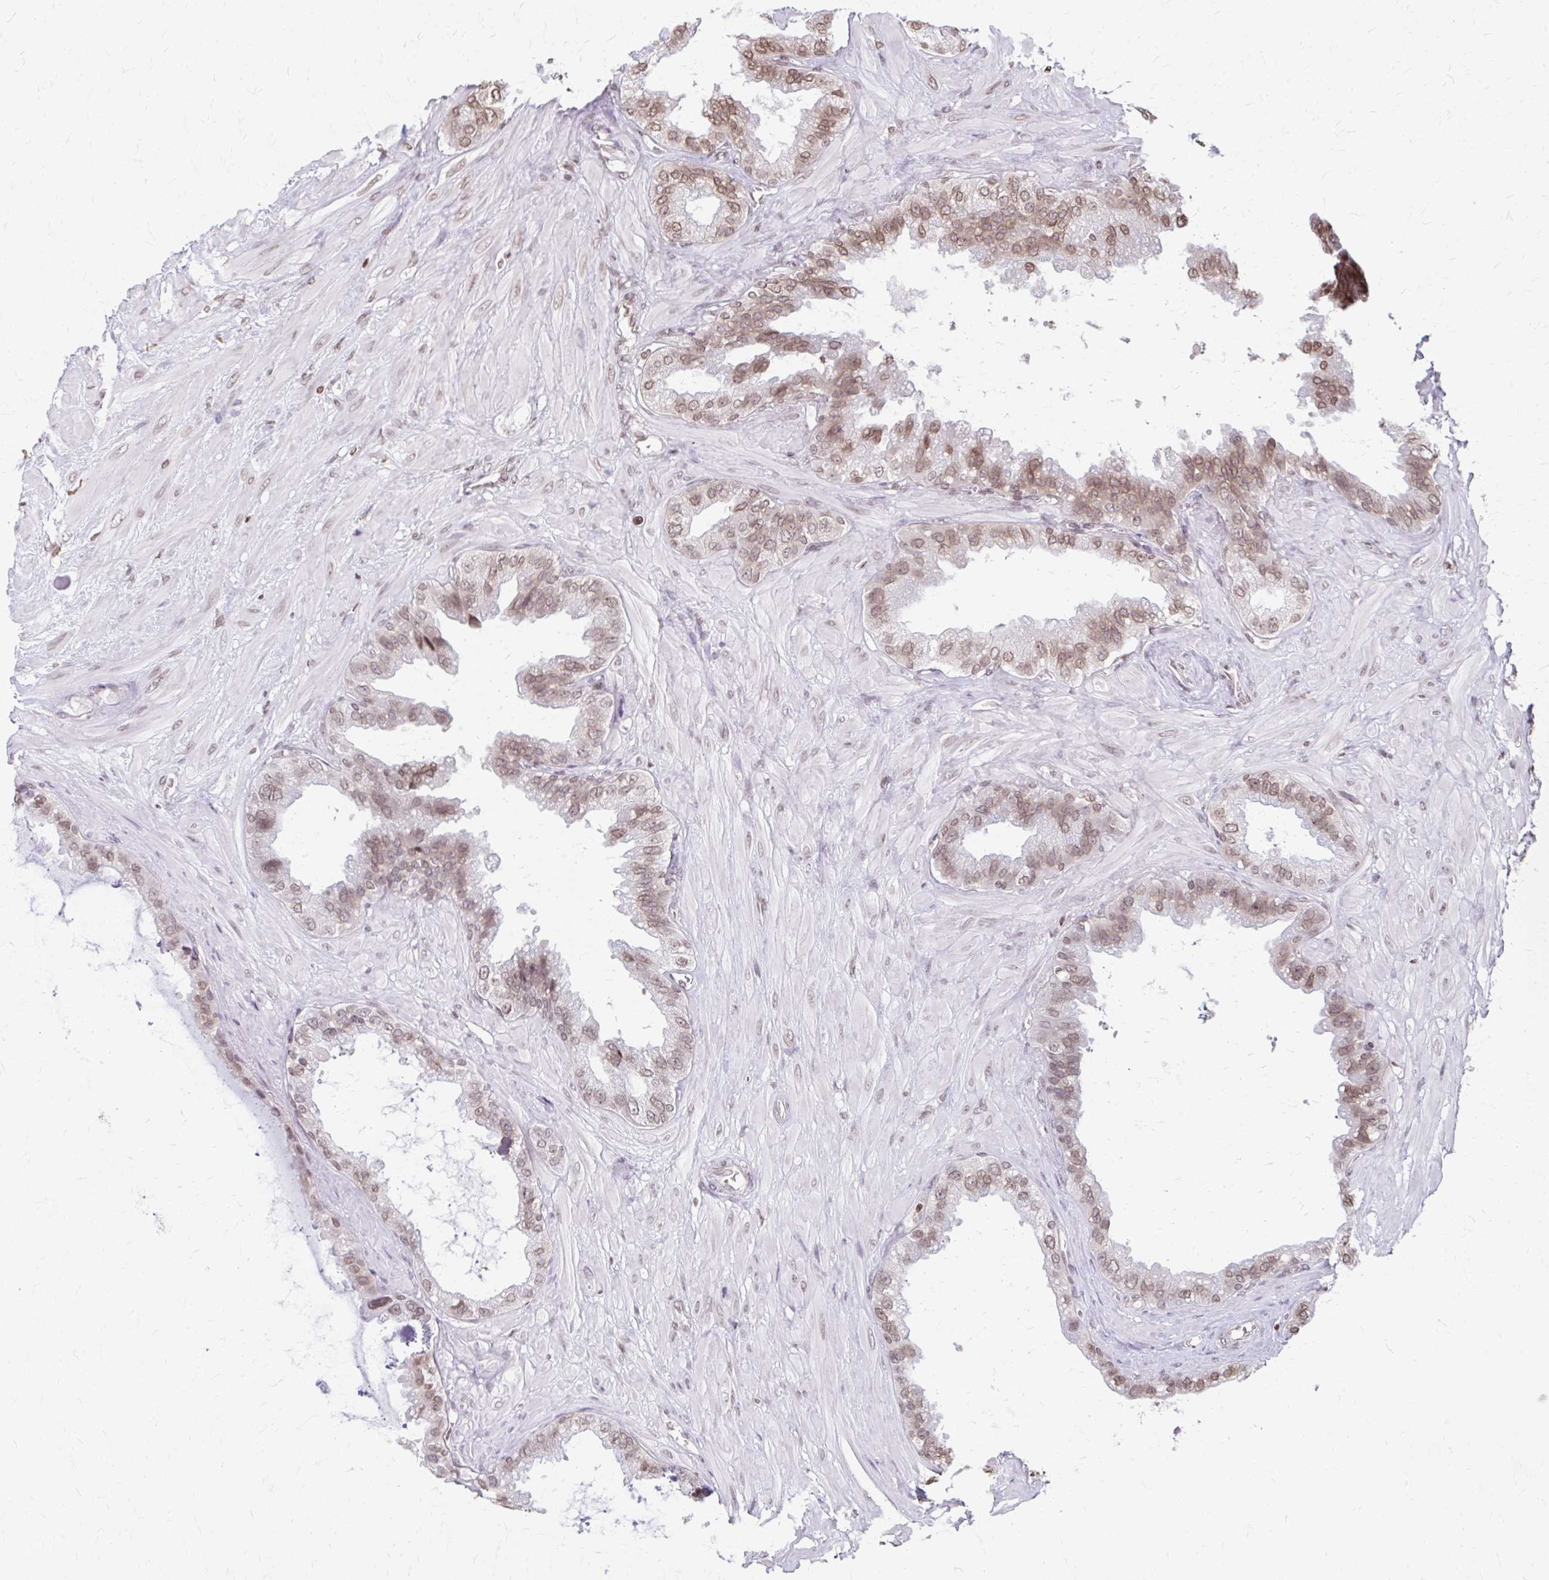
{"staining": {"intensity": "moderate", "quantity": ">75%", "location": "nuclear"}, "tissue": "seminal vesicle", "cell_type": "Glandular cells", "image_type": "normal", "snomed": [{"axis": "morphology", "description": "Normal tissue, NOS"}, {"axis": "topography", "description": "Seminal veicle"}, {"axis": "topography", "description": "Peripheral nerve tissue"}], "caption": "A micrograph of seminal vesicle stained for a protein demonstrates moderate nuclear brown staining in glandular cells.", "gene": "ORC3", "patient": {"sex": "male", "age": 76}}